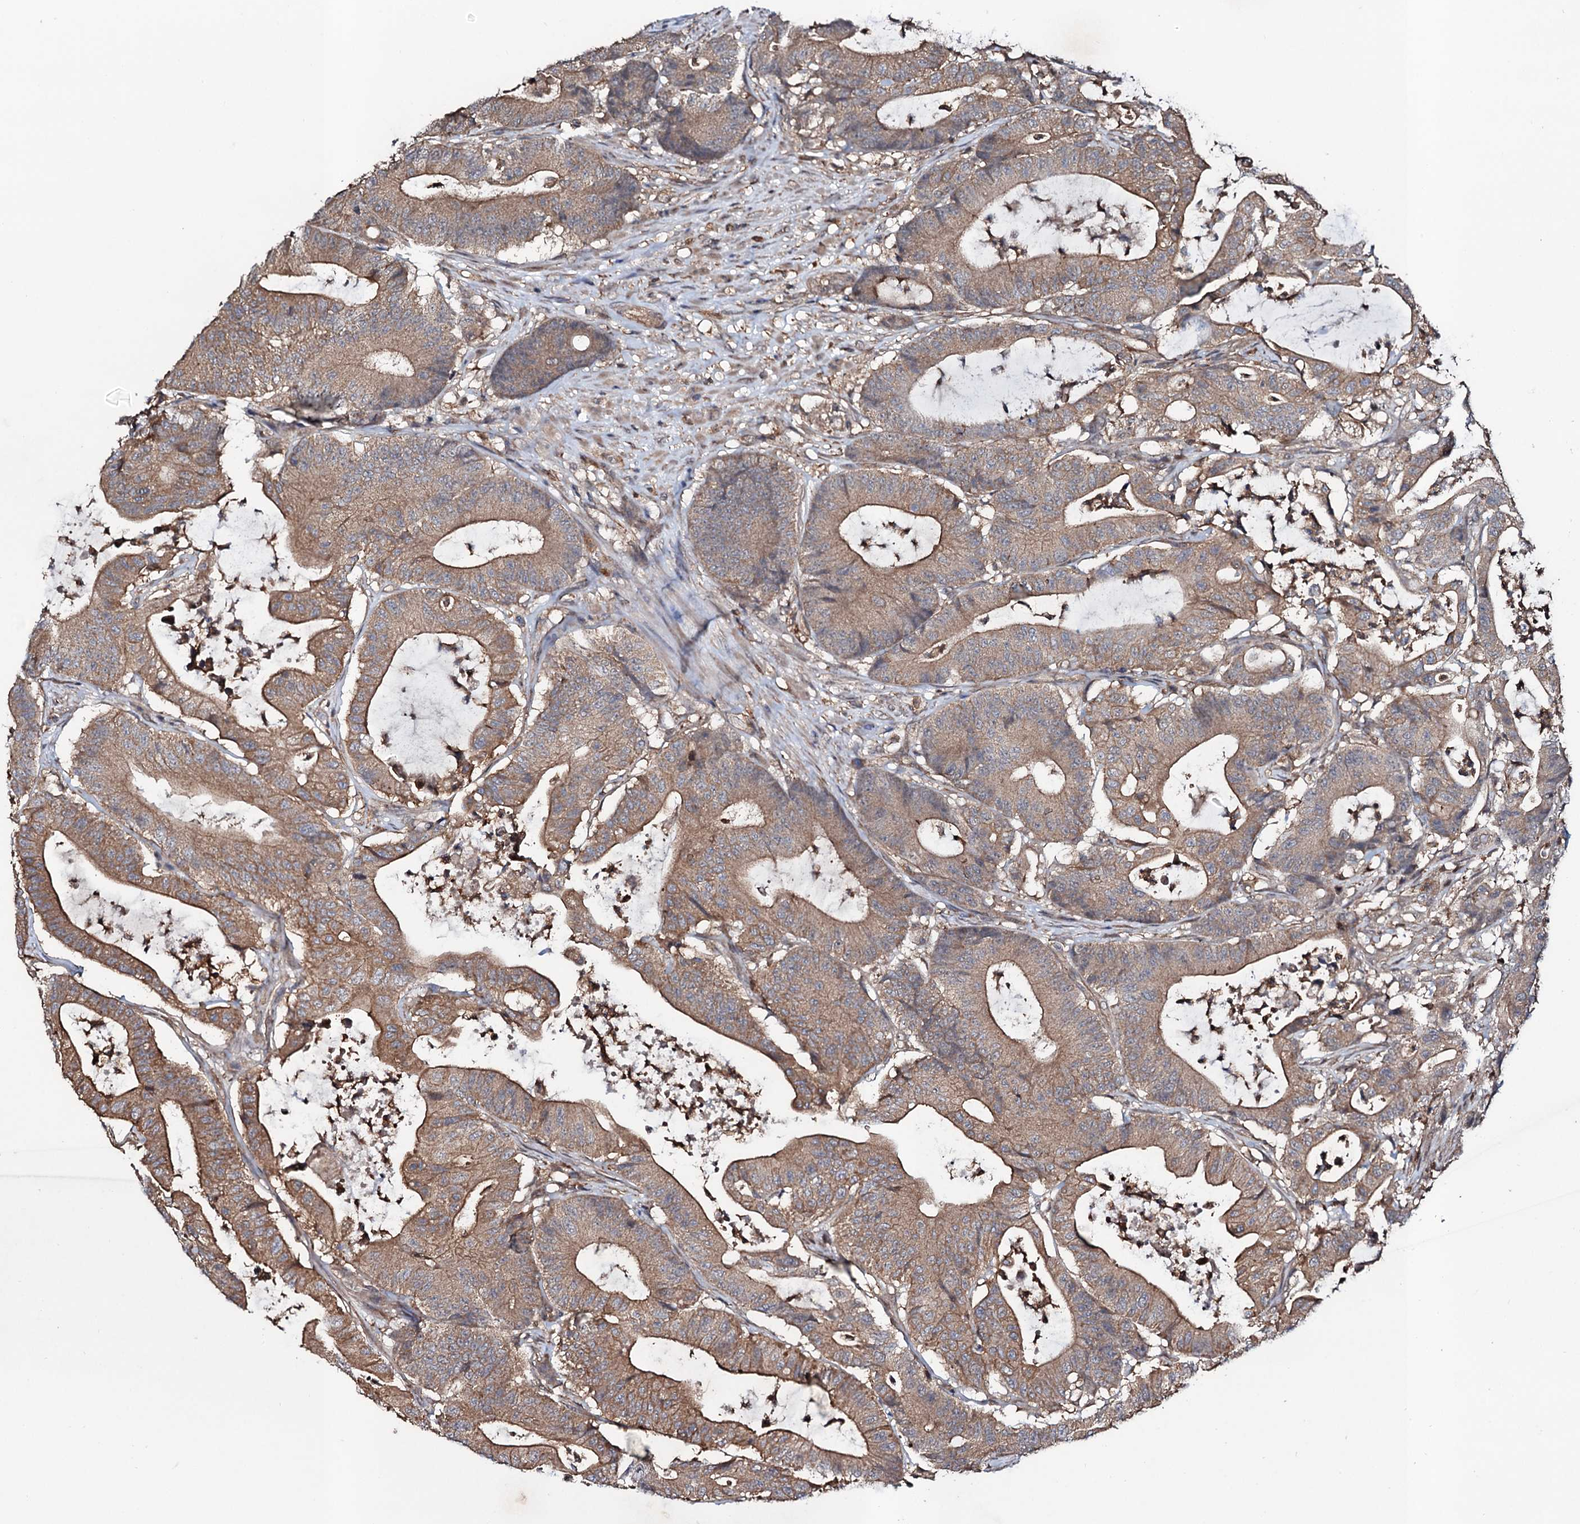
{"staining": {"intensity": "moderate", "quantity": ">75%", "location": "cytoplasmic/membranous"}, "tissue": "colorectal cancer", "cell_type": "Tumor cells", "image_type": "cancer", "snomed": [{"axis": "morphology", "description": "Adenocarcinoma, NOS"}, {"axis": "topography", "description": "Colon"}], "caption": "Protein staining reveals moderate cytoplasmic/membranous expression in approximately >75% of tumor cells in adenocarcinoma (colorectal).", "gene": "COG6", "patient": {"sex": "female", "age": 84}}